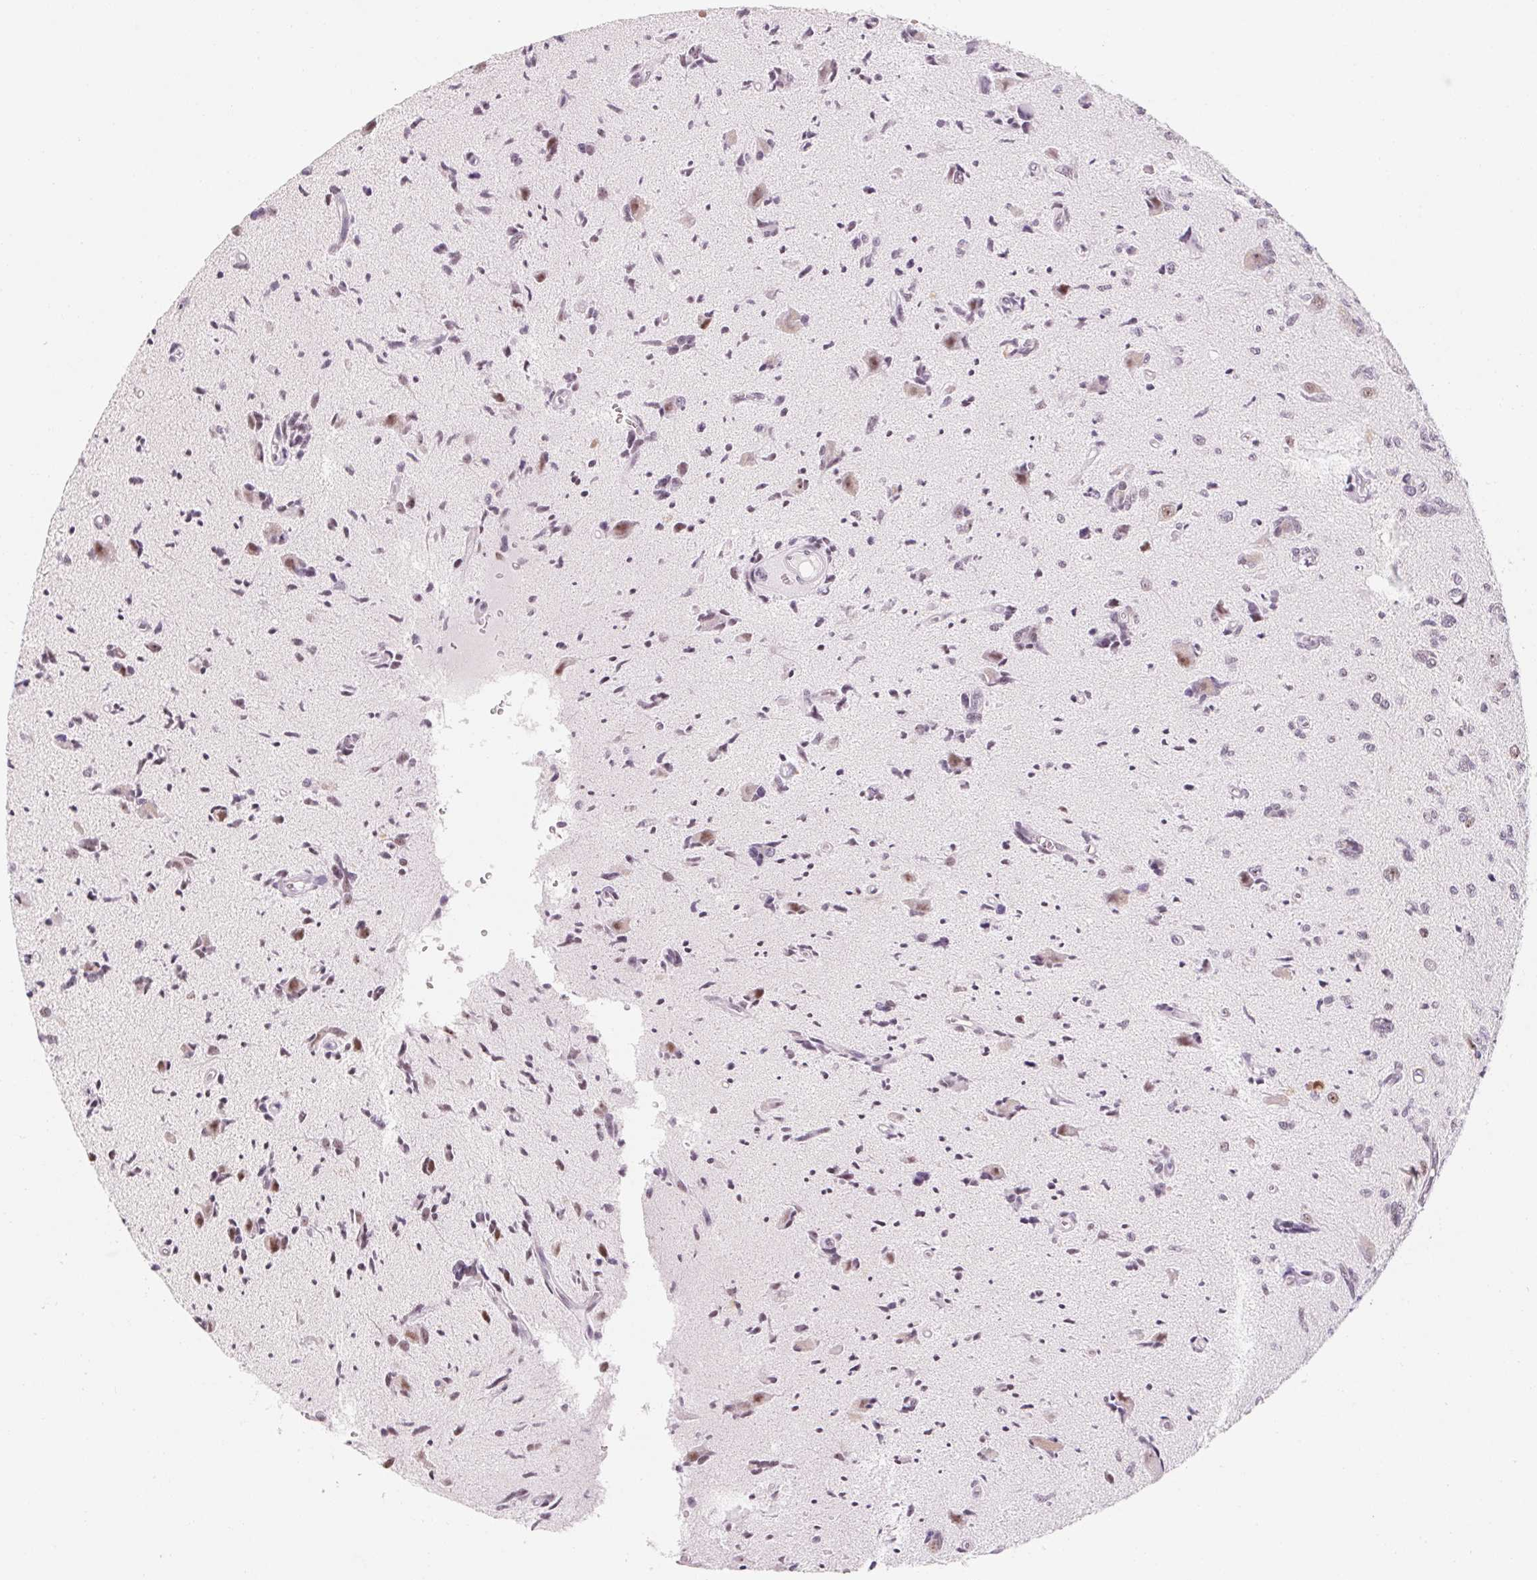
{"staining": {"intensity": "negative", "quantity": "none", "location": "none"}, "tissue": "glioma", "cell_type": "Tumor cells", "image_type": "cancer", "snomed": [{"axis": "morphology", "description": "Glioma, malignant, High grade"}, {"axis": "topography", "description": "Brain"}], "caption": "Protein analysis of high-grade glioma (malignant) exhibits no significant positivity in tumor cells.", "gene": "ZIC4", "patient": {"sex": "male", "age": 67}}